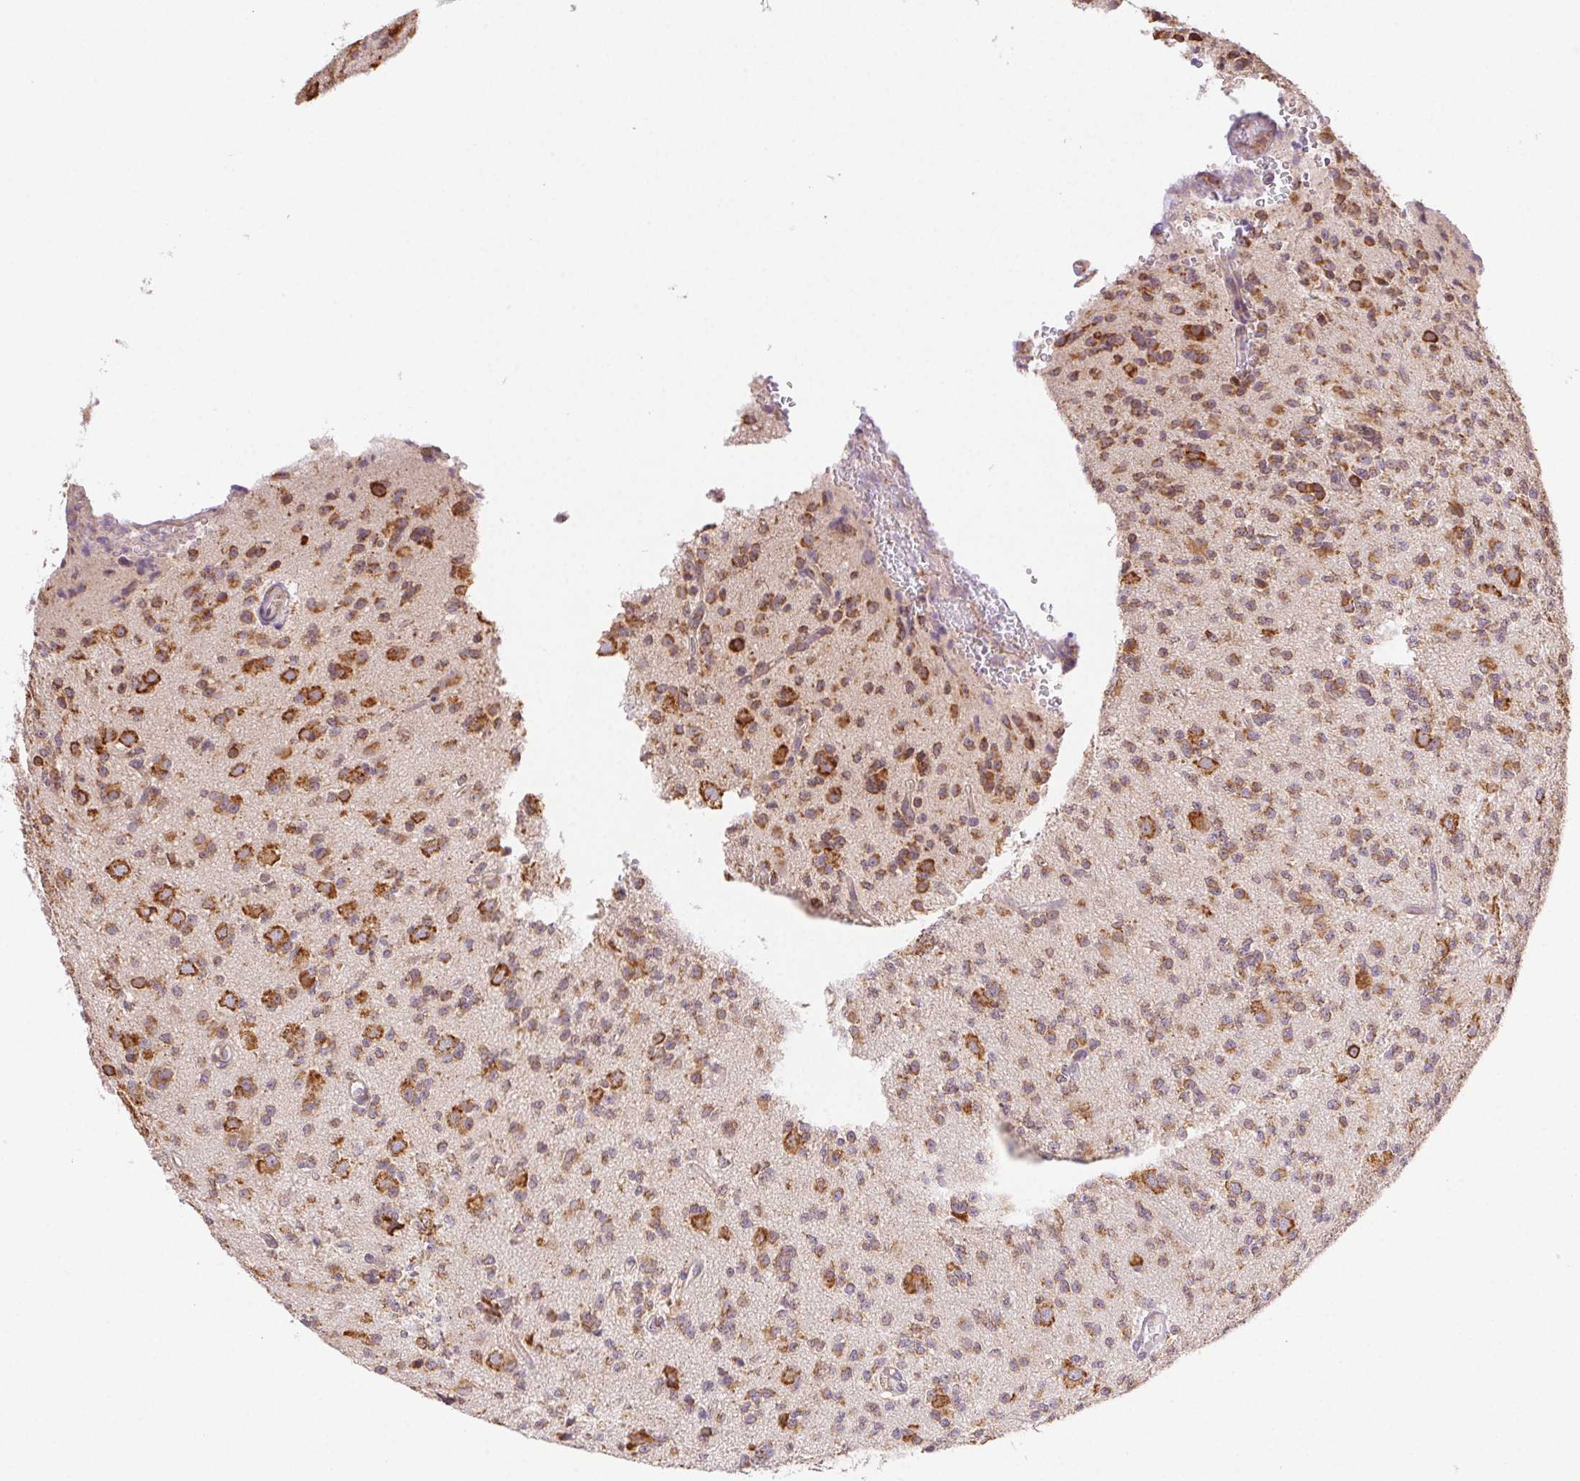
{"staining": {"intensity": "strong", "quantity": "25%-75%", "location": "cytoplasmic/membranous"}, "tissue": "glioma", "cell_type": "Tumor cells", "image_type": "cancer", "snomed": [{"axis": "morphology", "description": "Glioma, malignant, High grade"}, {"axis": "topography", "description": "Brain"}], "caption": "High-grade glioma (malignant) stained with DAB immunohistochemistry (IHC) demonstrates high levels of strong cytoplasmic/membranous staining in approximately 25%-75% of tumor cells. (DAB IHC with brightfield microscopy, high magnification).", "gene": "ENTREP1", "patient": {"sex": "male", "age": 36}}